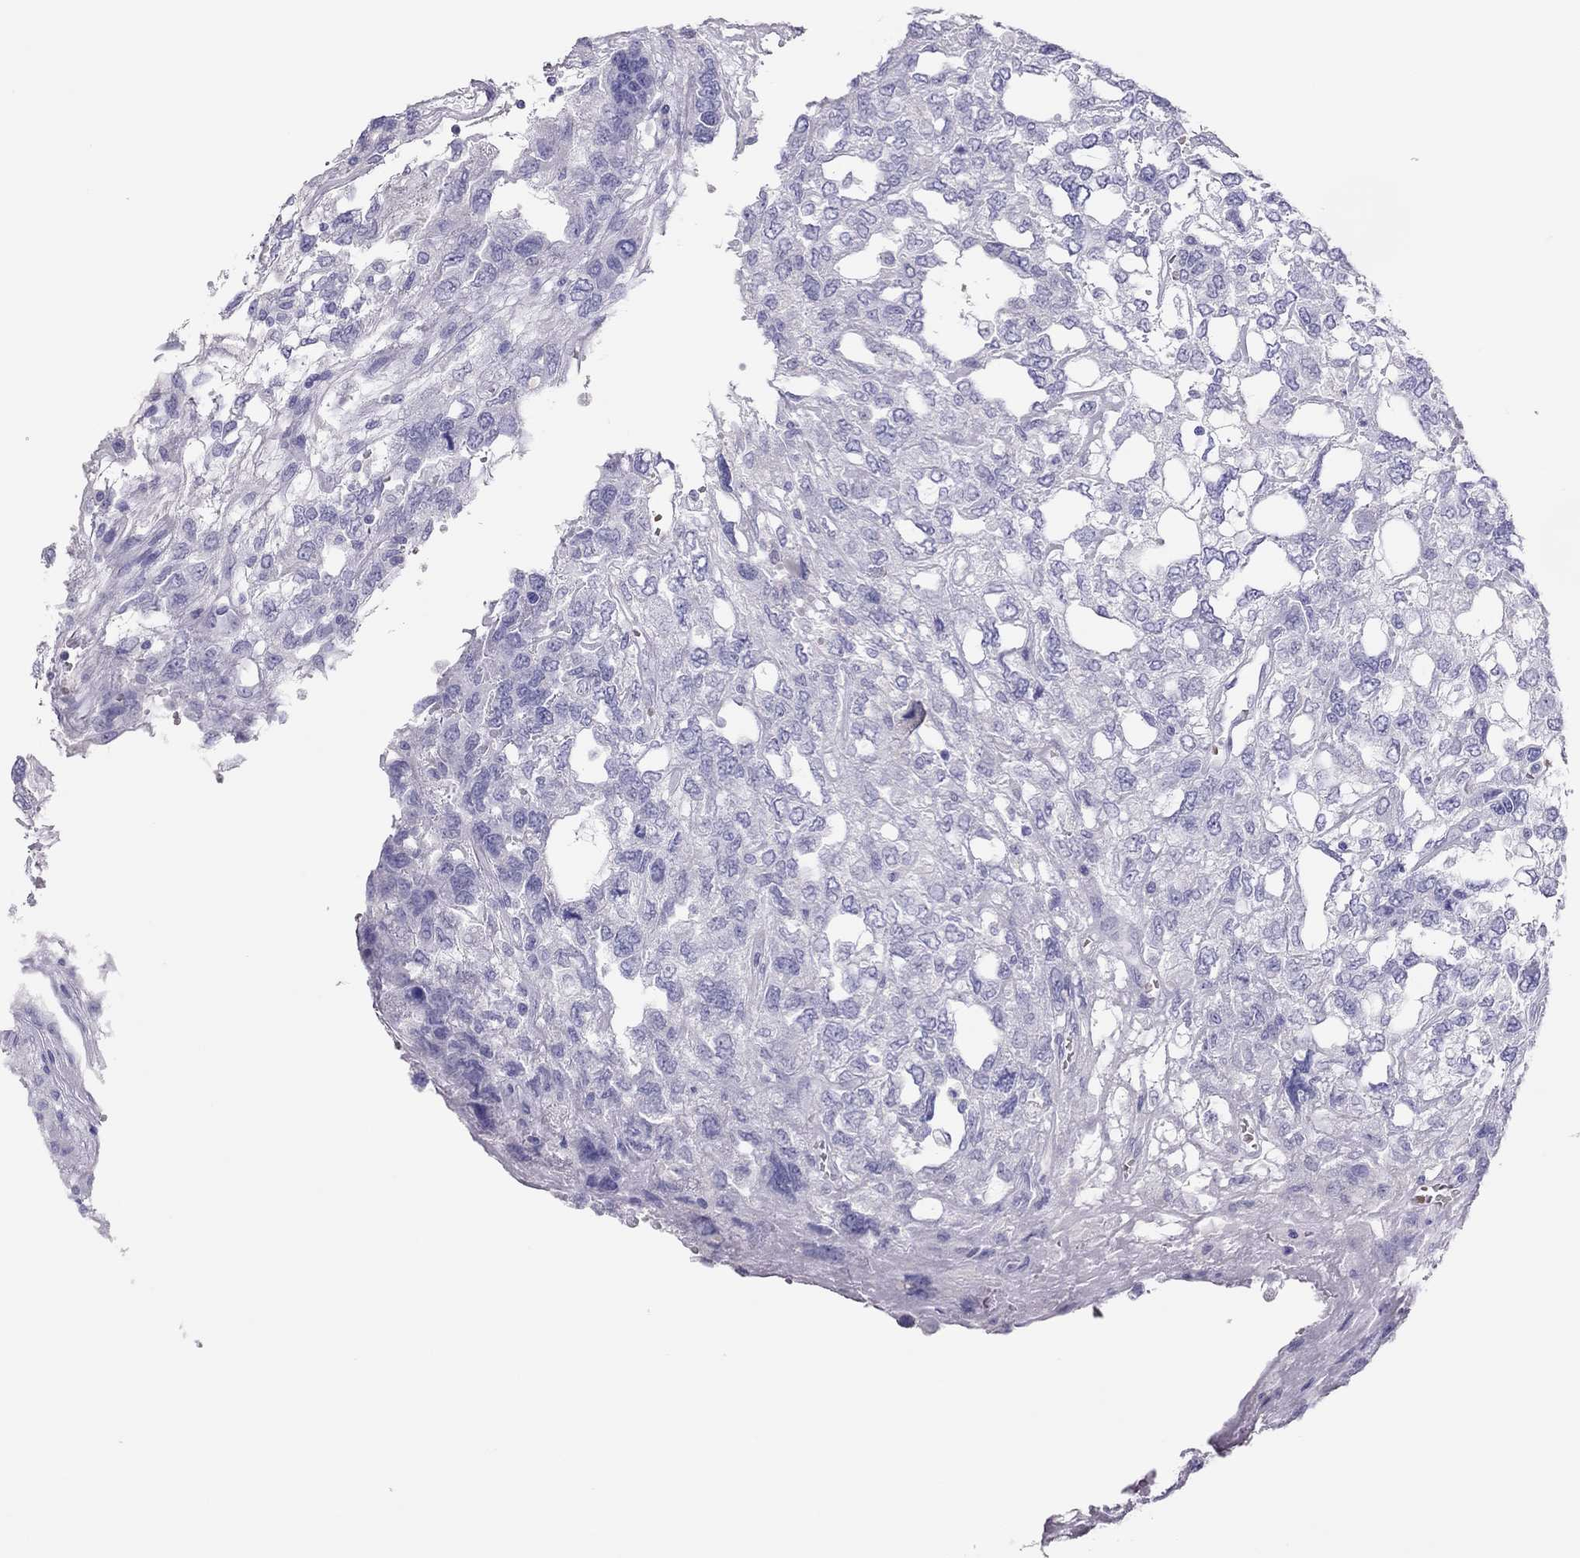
{"staining": {"intensity": "negative", "quantity": "none", "location": "none"}, "tissue": "testis cancer", "cell_type": "Tumor cells", "image_type": "cancer", "snomed": [{"axis": "morphology", "description": "Seminoma, NOS"}, {"axis": "topography", "description": "Testis"}], "caption": "Photomicrograph shows no significant protein staining in tumor cells of testis seminoma.", "gene": "TSHB", "patient": {"sex": "male", "age": 52}}